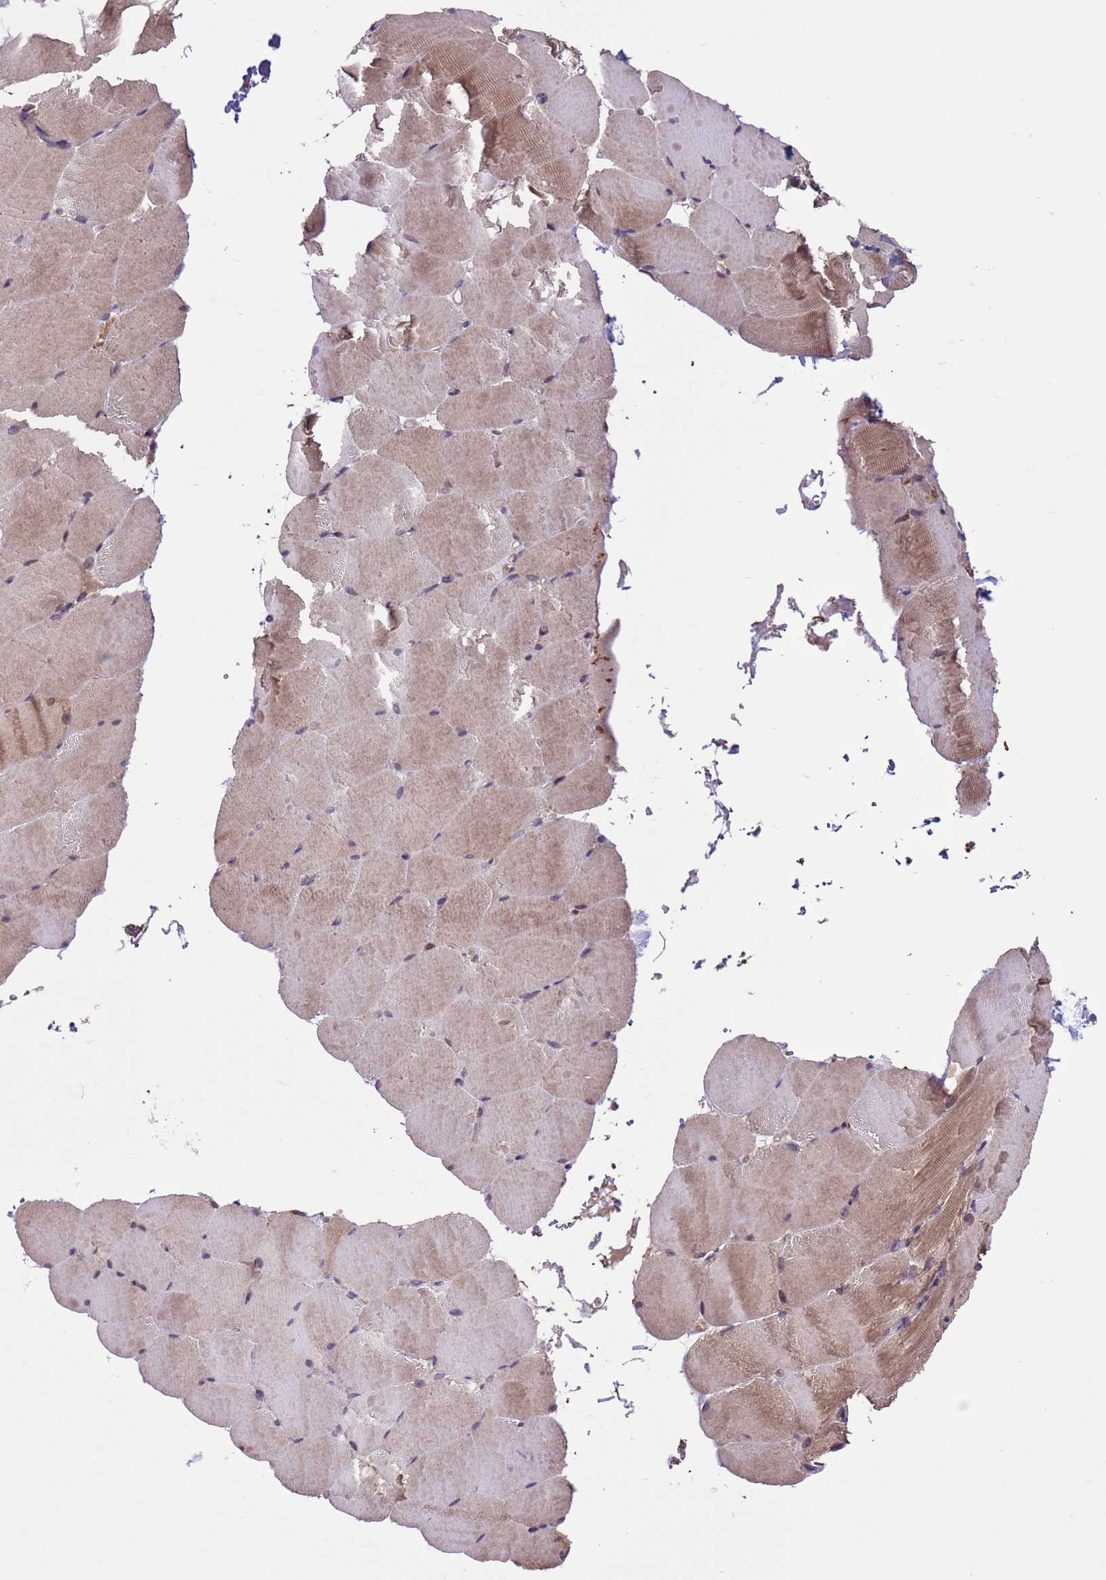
{"staining": {"intensity": "weak", "quantity": "25%-75%", "location": "cytoplasmic/membranous"}, "tissue": "skeletal muscle", "cell_type": "Myocytes", "image_type": "normal", "snomed": [{"axis": "morphology", "description": "Normal tissue, NOS"}, {"axis": "topography", "description": "Skeletal muscle"}, {"axis": "topography", "description": "Parathyroid gland"}], "caption": "Weak cytoplasmic/membranous staining is appreciated in about 25%-75% of myocytes in benign skeletal muscle. The protein is stained brown, and the nuclei are stained in blue (DAB IHC with brightfield microscopy, high magnification).", "gene": "ARHGAP12", "patient": {"sex": "female", "age": 37}}